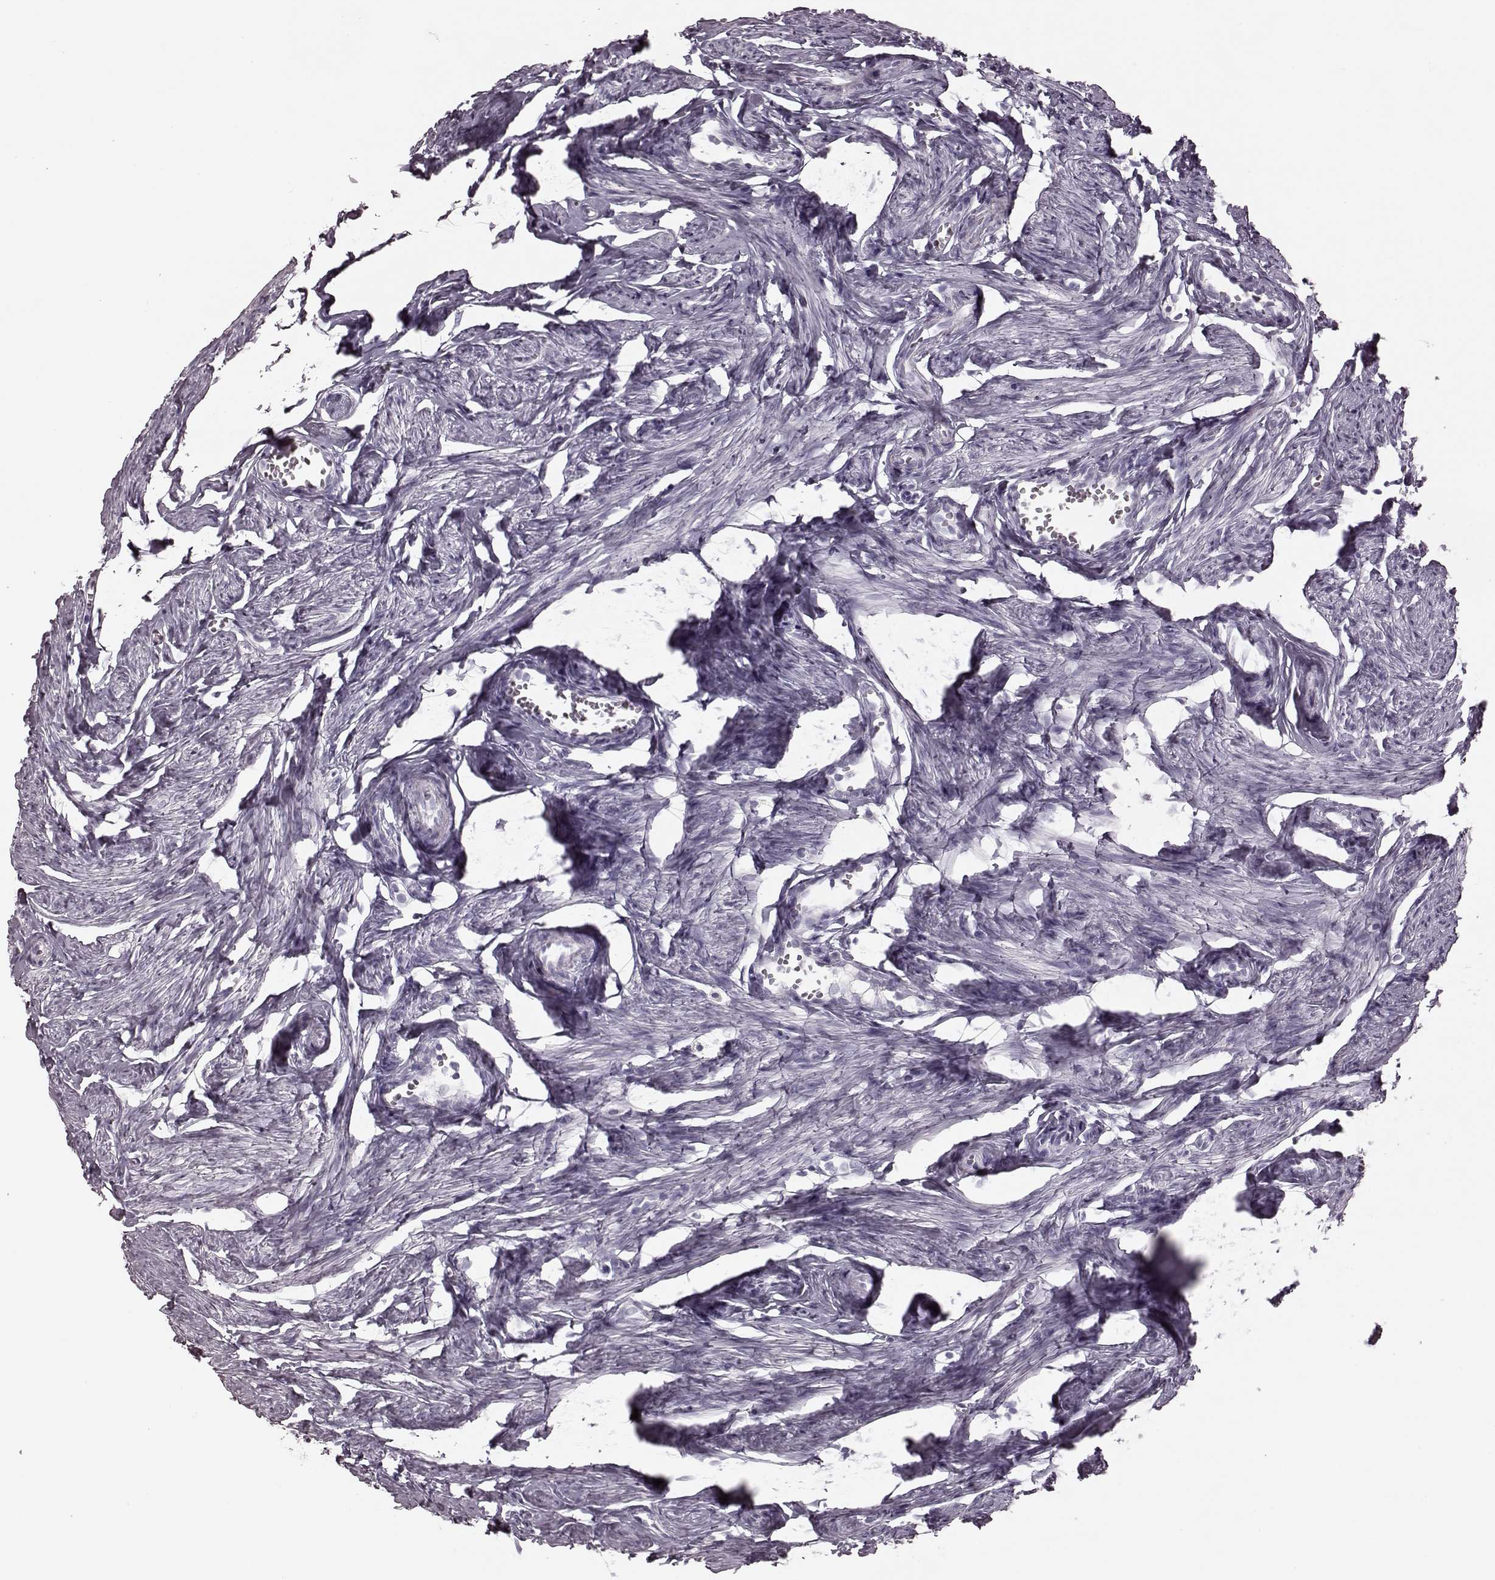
{"staining": {"intensity": "negative", "quantity": "none", "location": "none"}, "tissue": "fallopian tube", "cell_type": "Glandular cells", "image_type": "normal", "snomed": [{"axis": "morphology", "description": "Normal tissue, NOS"}, {"axis": "topography", "description": "Fallopian tube"}], "caption": "The micrograph exhibits no staining of glandular cells in normal fallopian tube. (DAB IHC with hematoxylin counter stain).", "gene": "TRPM1", "patient": {"sex": "female", "age": 41}}